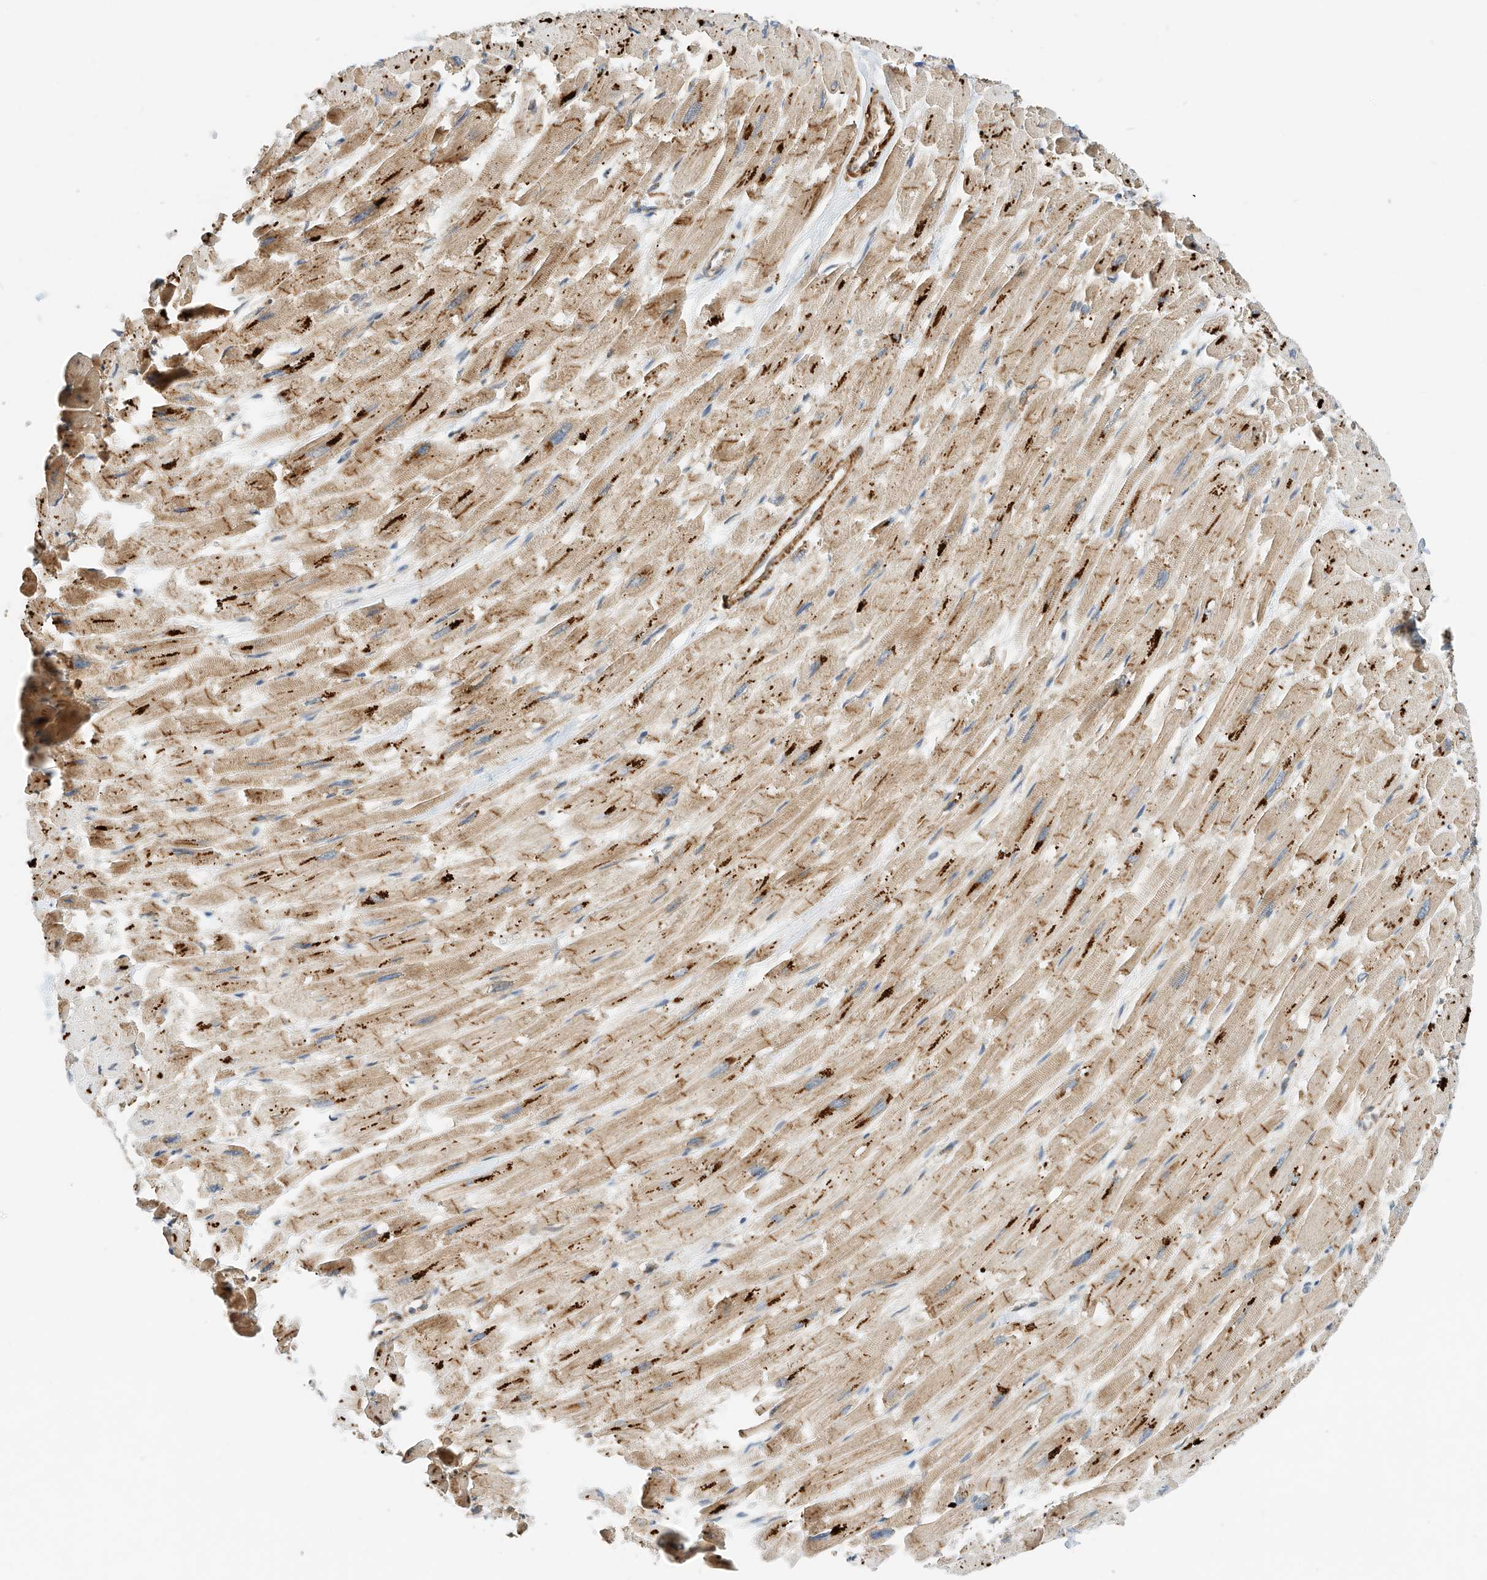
{"staining": {"intensity": "strong", "quantity": "25%-75%", "location": "cytoplasmic/membranous"}, "tissue": "heart muscle", "cell_type": "Cardiomyocytes", "image_type": "normal", "snomed": [{"axis": "morphology", "description": "Normal tissue, NOS"}, {"axis": "topography", "description": "Heart"}], "caption": "Immunohistochemistry histopathology image of unremarkable human heart muscle stained for a protein (brown), which demonstrates high levels of strong cytoplasmic/membranous staining in about 25%-75% of cardiomyocytes.", "gene": "CPAMD8", "patient": {"sex": "male", "age": 54}}